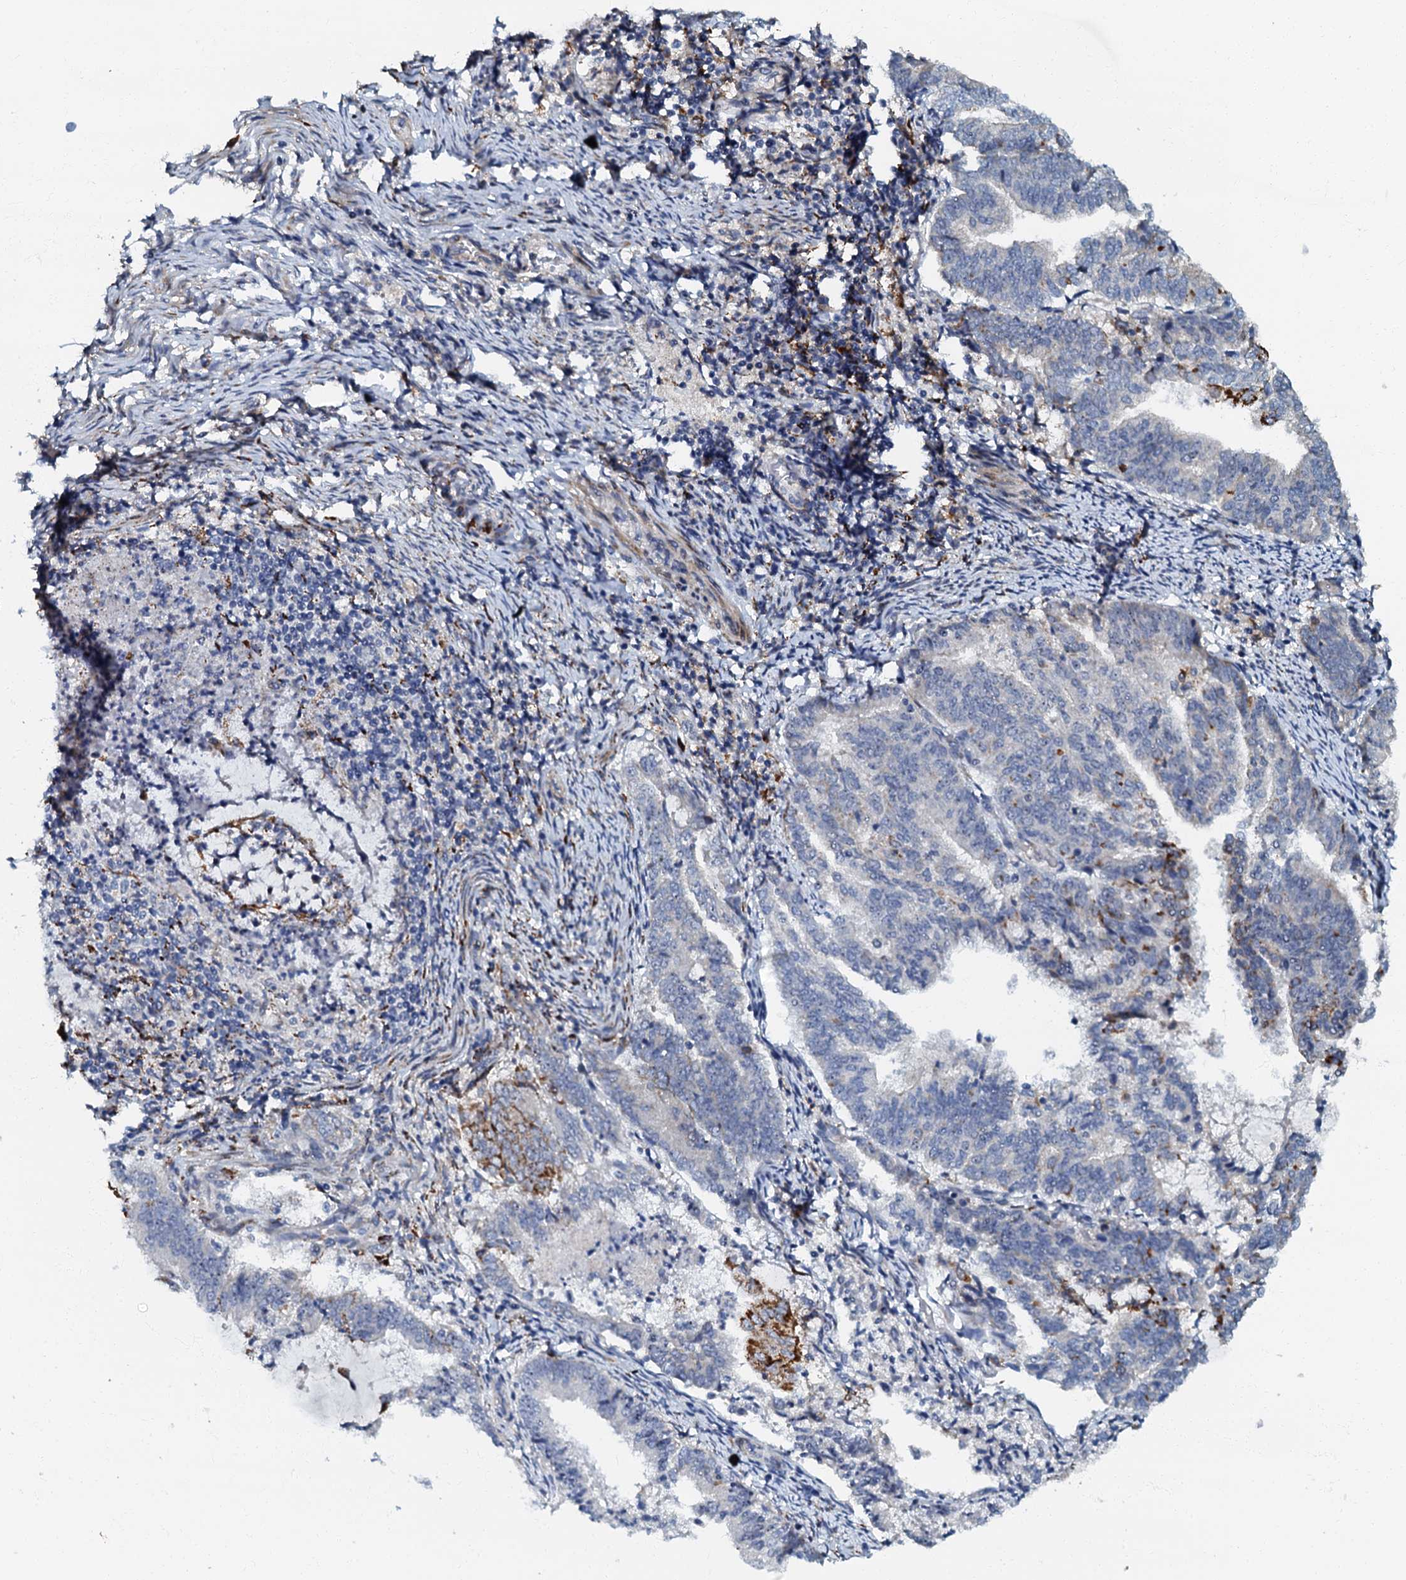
{"staining": {"intensity": "moderate", "quantity": "<25%", "location": "cytoplasmic/membranous"}, "tissue": "endometrial cancer", "cell_type": "Tumor cells", "image_type": "cancer", "snomed": [{"axis": "morphology", "description": "Adenocarcinoma, NOS"}, {"axis": "topography", "description": "Endometrium"}], "caption": "Immunohistochemical staining of endometrial cancer (adenocarcinoma) shows low levels of moderate cytoplasmic/membranous protein positivity in approximately <25% of tumor cells.", "gene": "OLAH", "patient": {"sex": "female", "age": 80}}